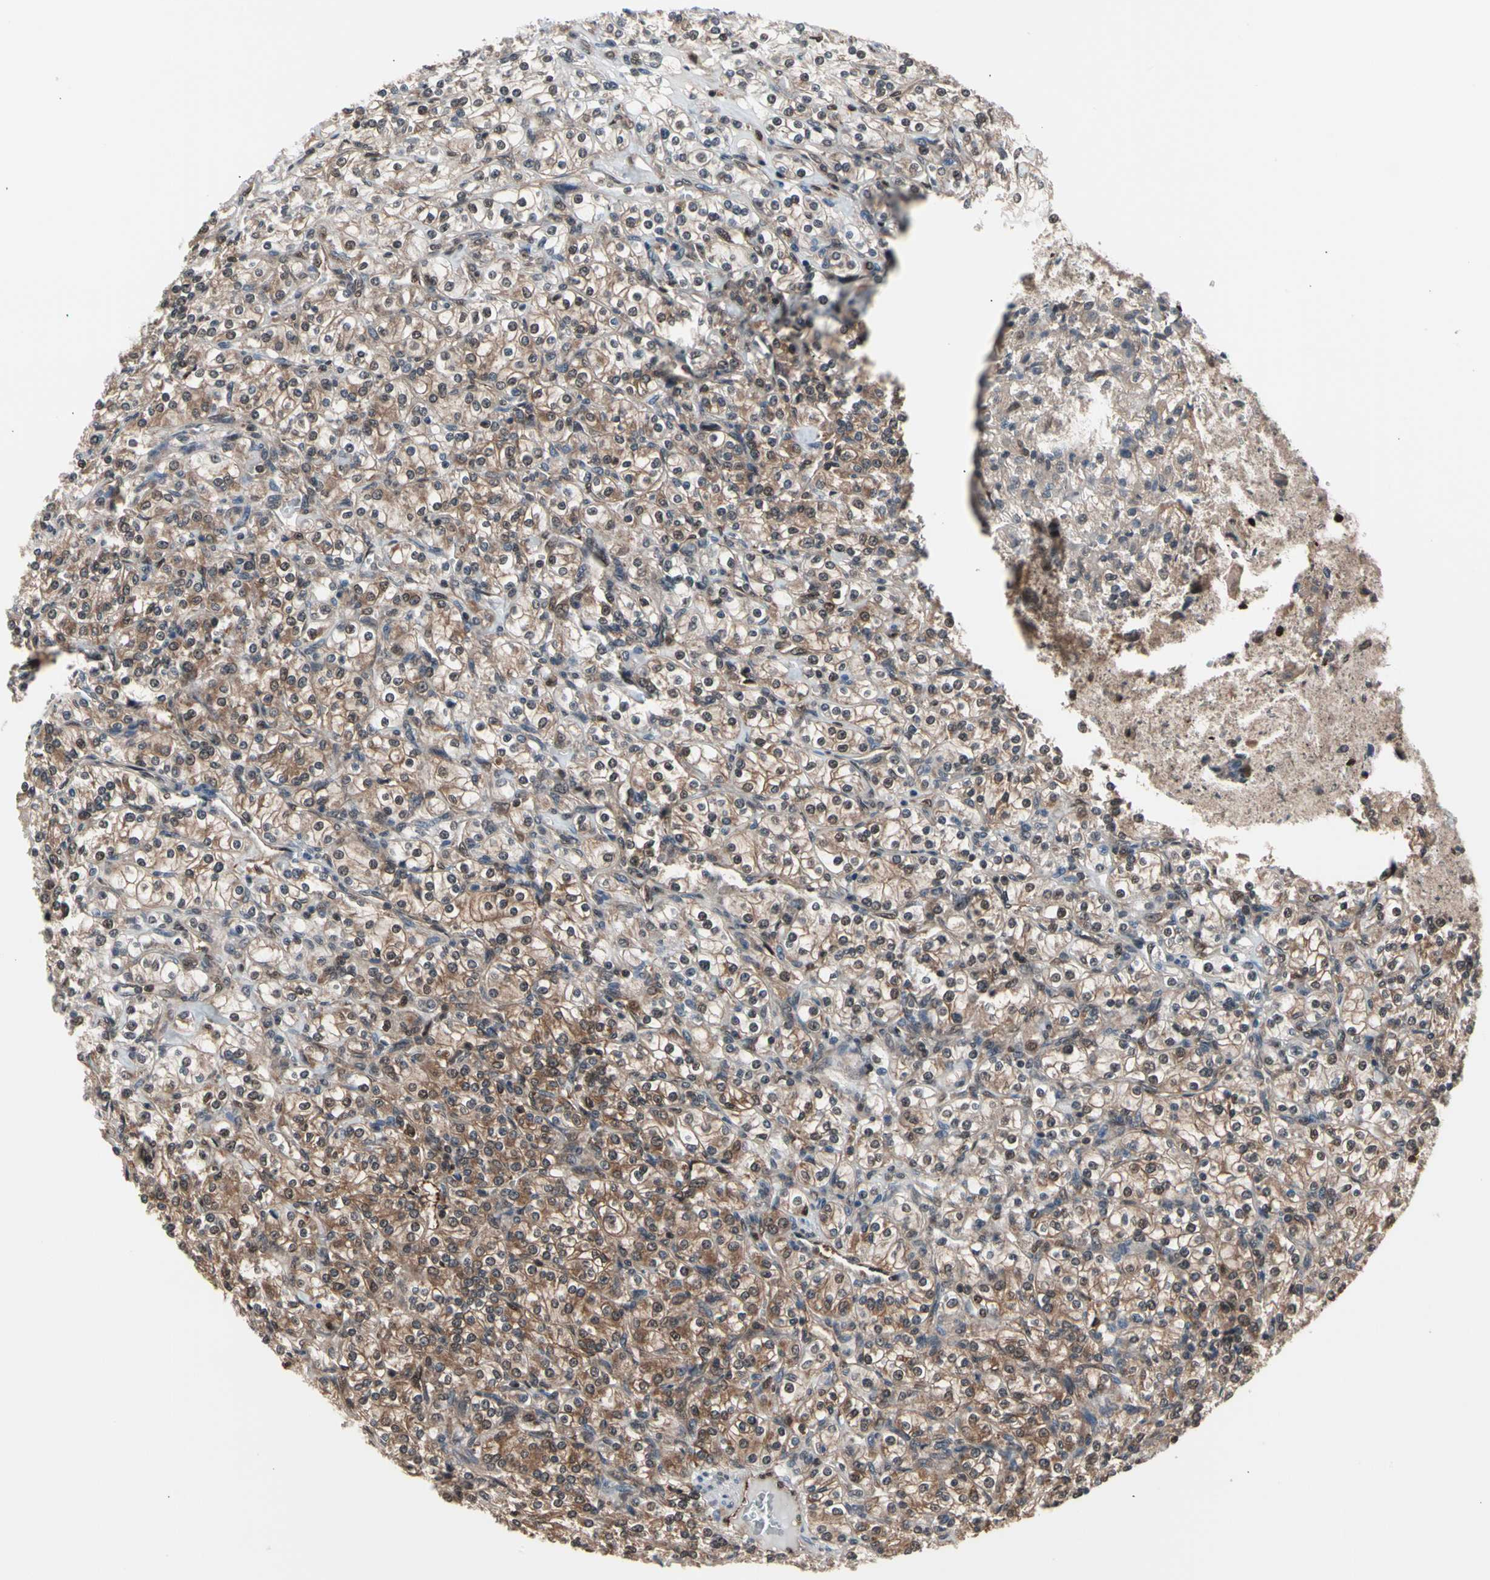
{"staining": {"intensity": "moderate", "quantity": ">75%", "location": "cytoplasmic/membranous,nuclear"}, "tissue": "renal cancer", "cell_type": "Tumor cells", "image_type": "cancer", "snomed": [{"axis": "morphology", "description": "Adenocarcinoma, NOS"}, {"axis": "topography", "description": "Kidney"}], "caption": "An immunohistochemistry (IHC) photomicrograph of tumor tissue is shown. Protein staining in brown shows moderate cytoplasmic/membranous and nuclear positivity in renal cancer (adenocarcinoma) within tumor cells. Immunohistochemistry (ihc) stains the protein of interest in brown and the nuclei are stained blue.", "gene": "PSMA2", "patient": {"sex": "male", "age": 77}}